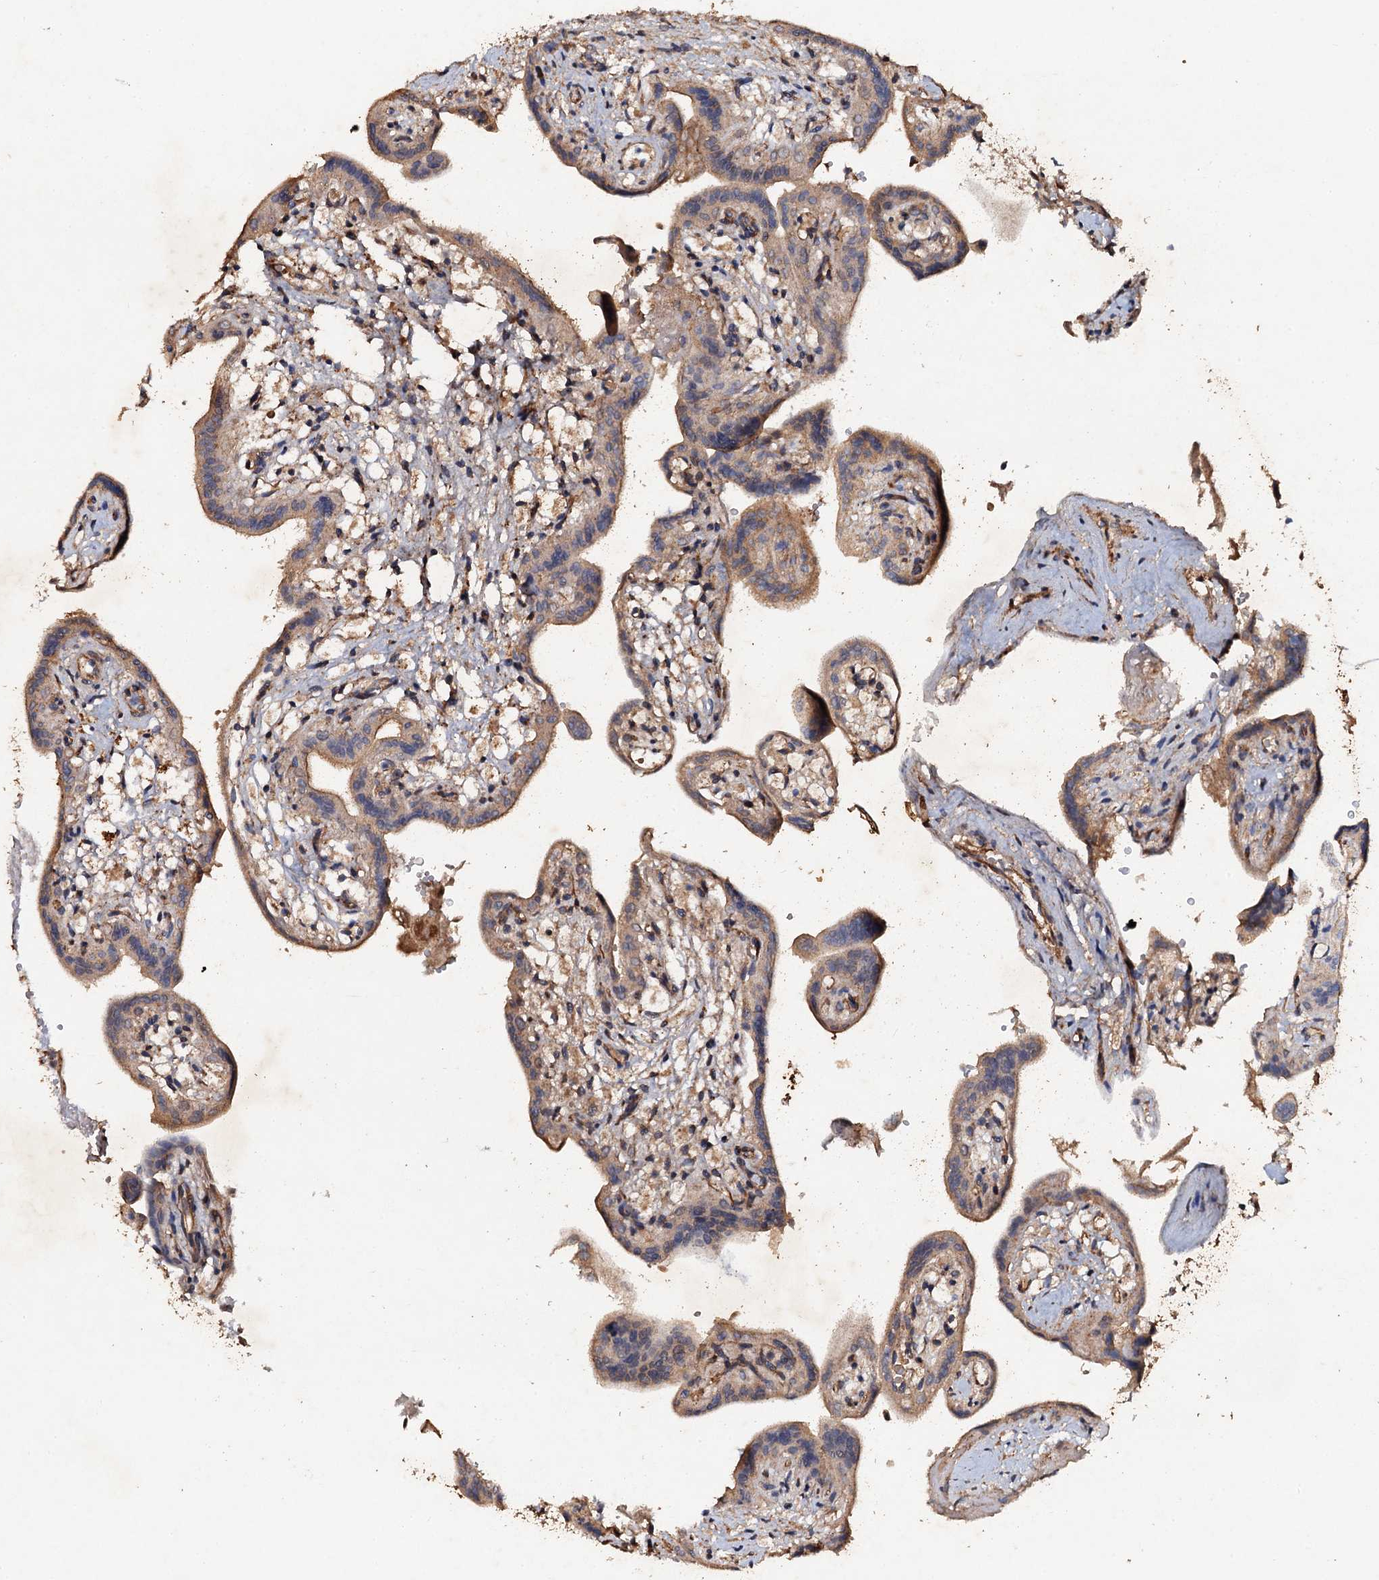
{"staining": {"intensity": "moderate", "quantity": "25%-75%", "location": "cytoplasmic/membranous"}, "tissue": "placenta", "cell_type": "Trophoblastic cells", "image_type": "normal", "snomed": [{"axis": "morphology", "description": "Normal tissue, NOS"}, {"axis": "topography", "description": "Placenta"}], "caption": "Immunohistochemical staining of benign human placenta displays 25%-75% levels of moderate cytoplasmic/membranous protein expression in about 25%-75% of trophoblastic cells.", "gene": "ADAMTS10", "patient": {"sex": "female", "age": 37}}